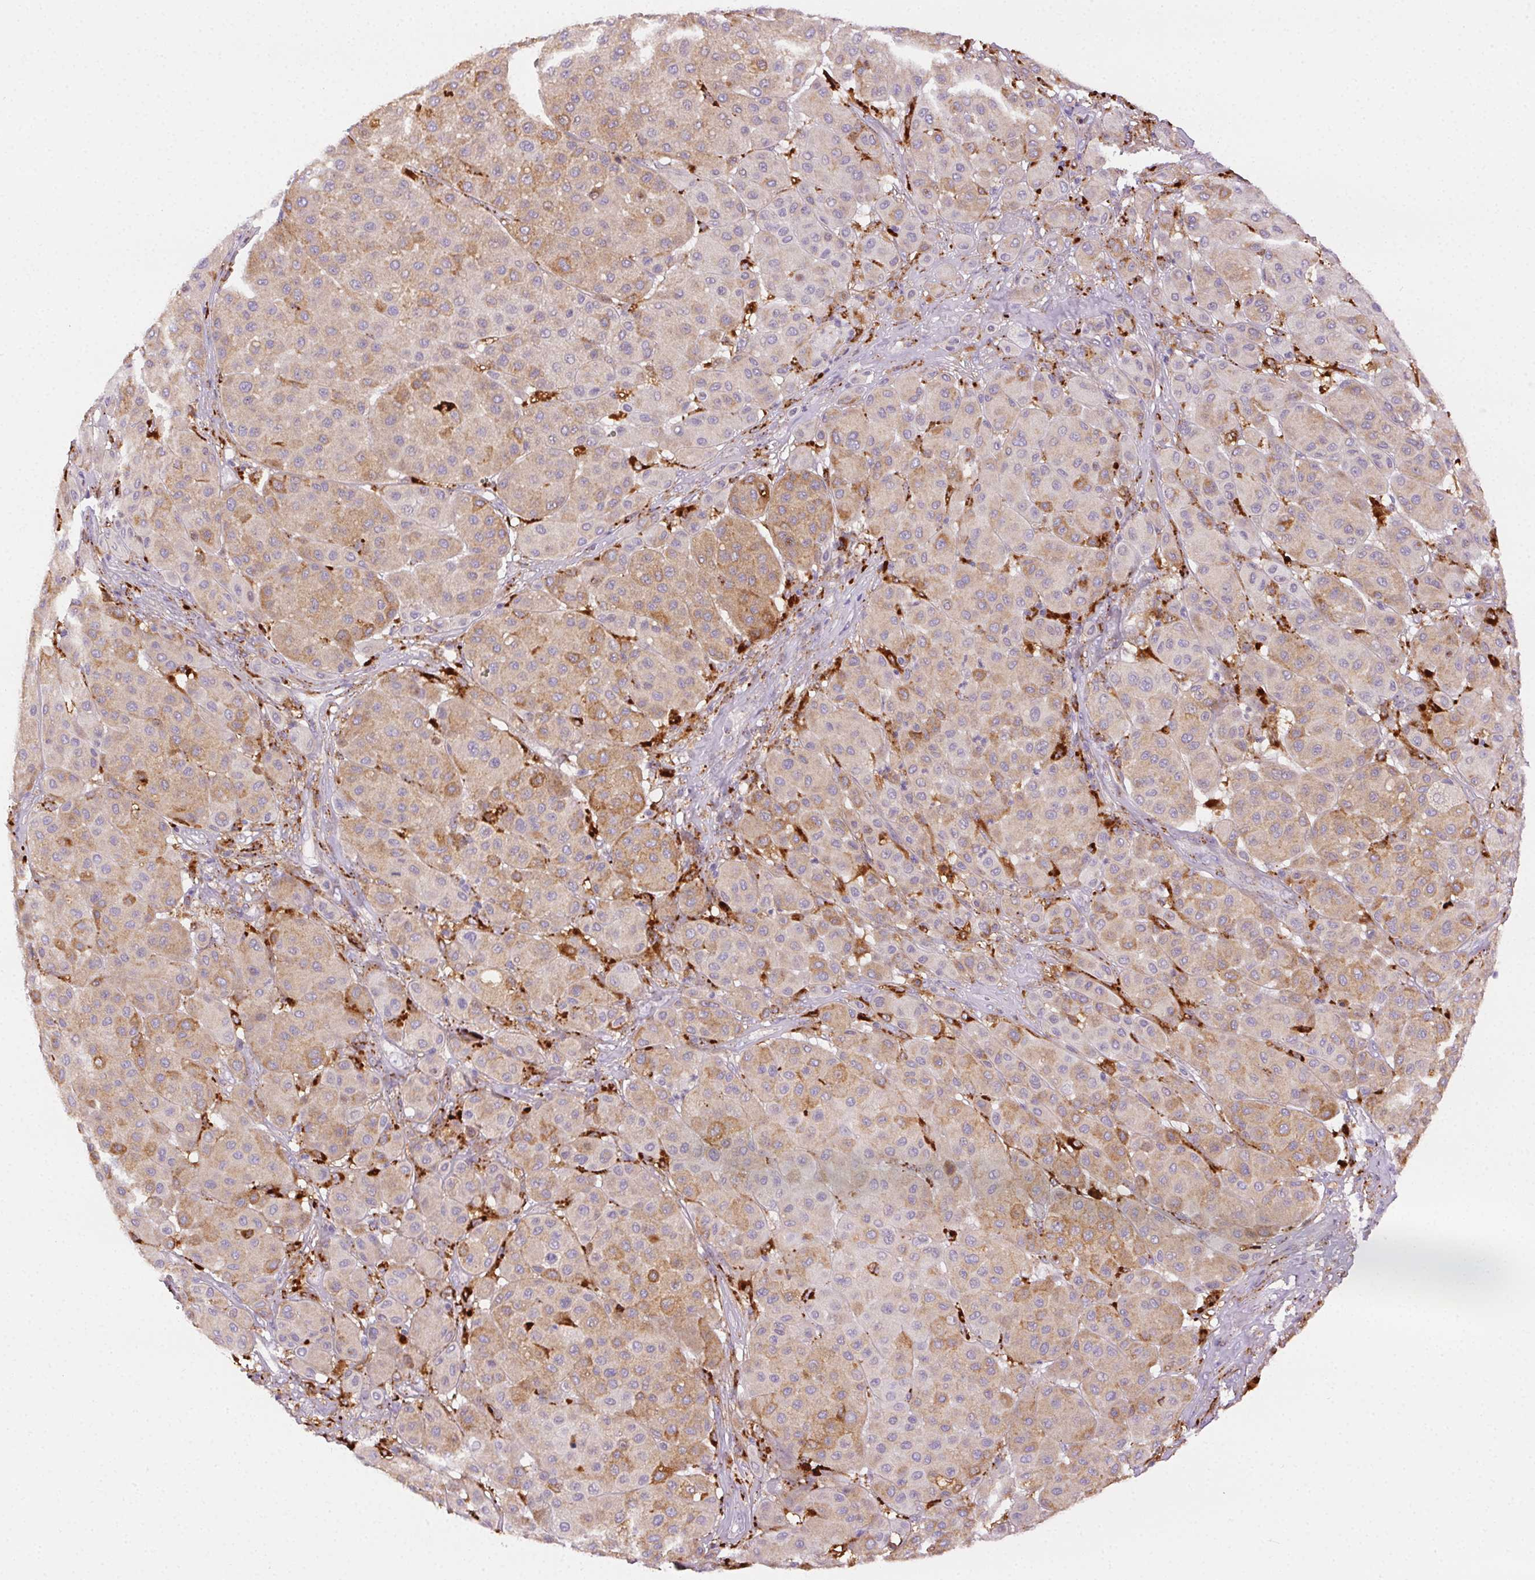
{"staining": {"intensity": "weak", "quantity": "25%-75%", "location": "cytoplasmic/membranous"}, "tissue": "melanoma", "cell_type": "Tumor cells", "image_type": "cancer", "snomed": [{"axis": "morphology", "description": "Malignant melanoma, Metastatic site"}, {"axis": "topography", "description": "Smooth muscle"}], "caption": "IHC micrograph of neoplastic tissue: human melanoma stained using immunohistochemistry (IHC) reveals low levels of weak protein expression localized specifically in the cytoplasmic/membranous of tumor cells, appearing as a cytoplasmic/membranous brown color.", "gene": "SCPEP1", "patient": {"sex": "male", "age": 41}}